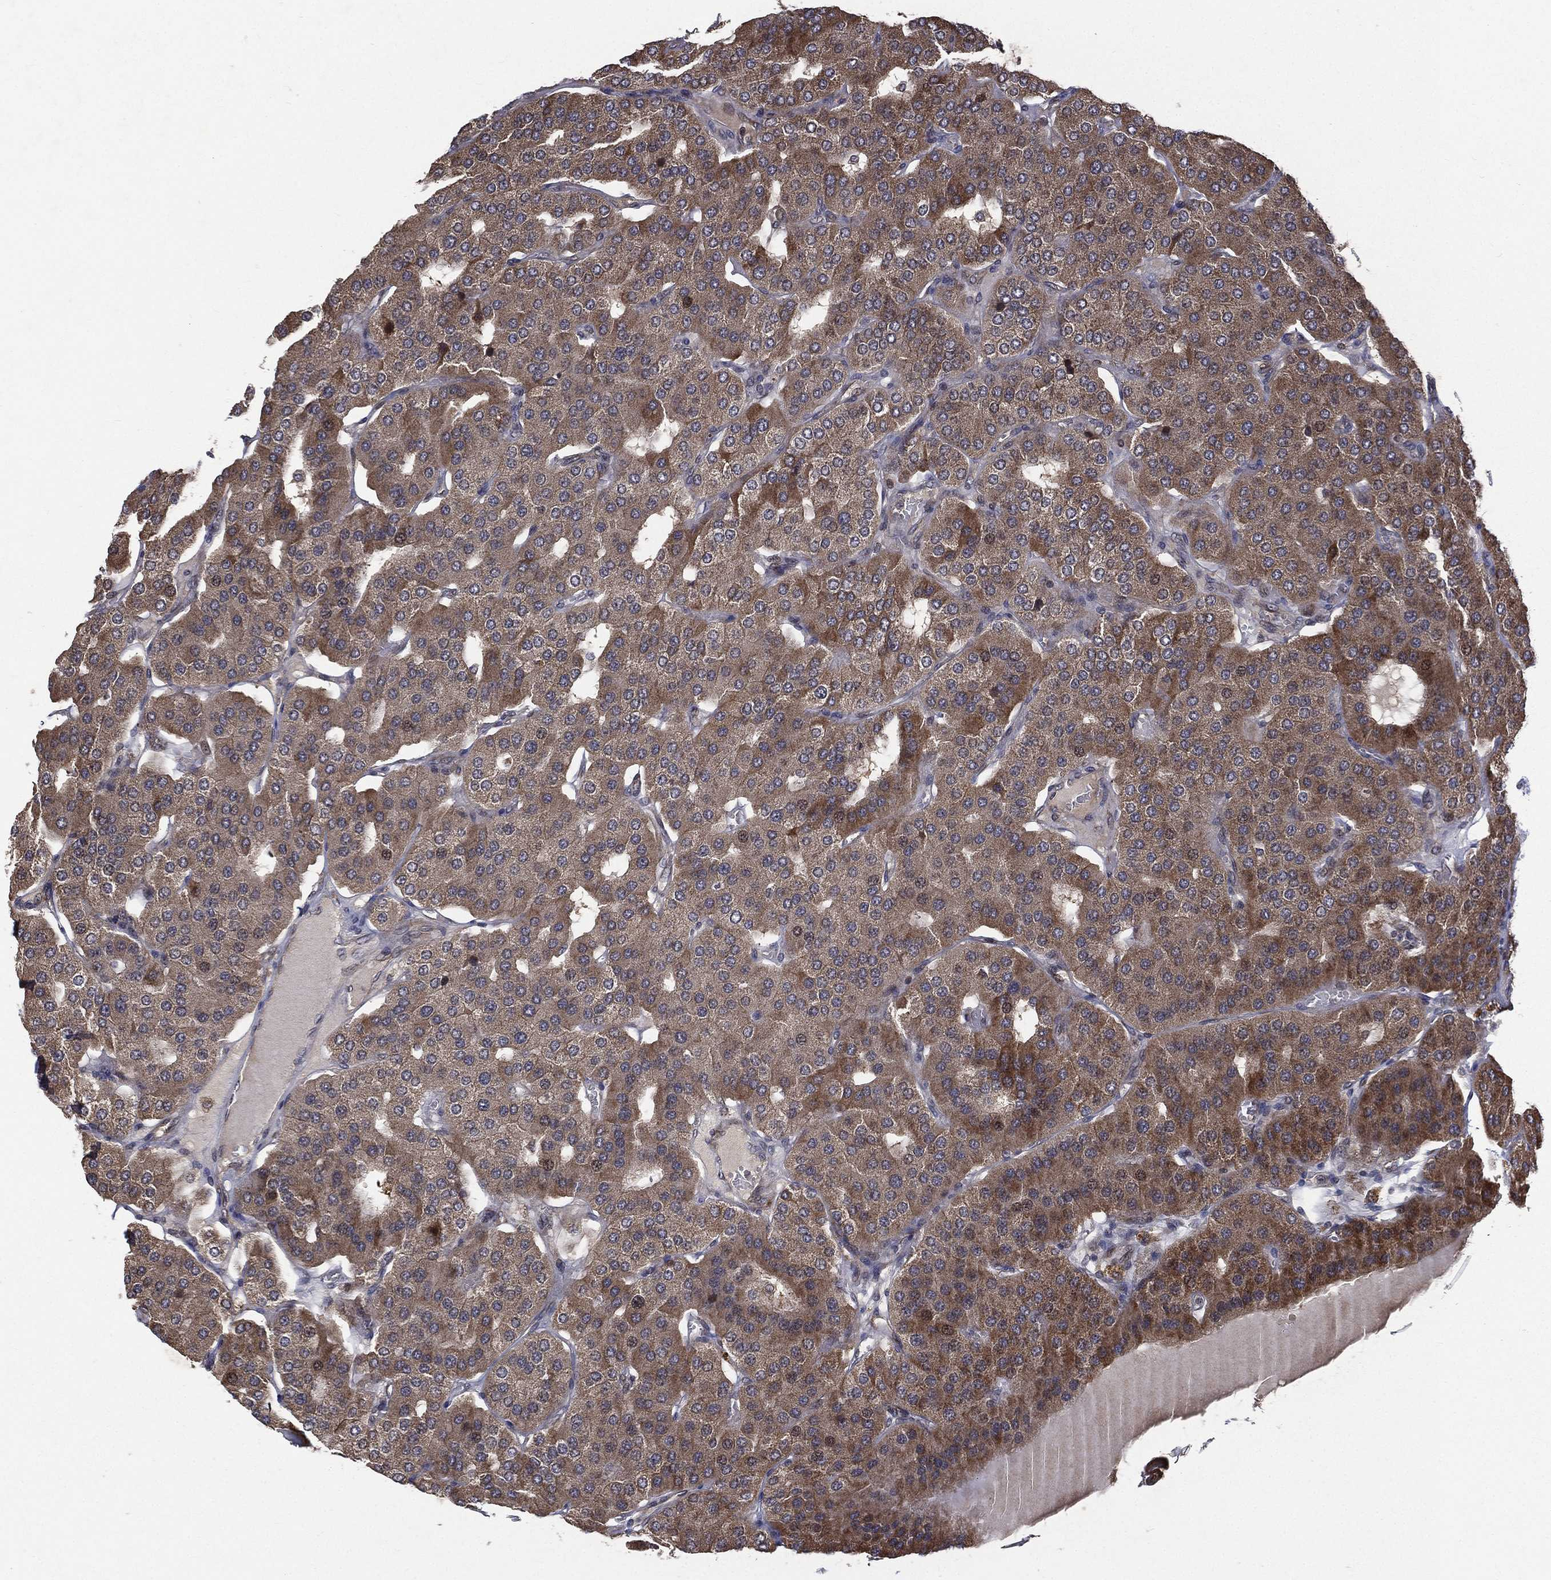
{"staining": {"intensity": "moderate", "quantity": "25%-75%", "location": "cytoplasmic/membranous"}, "tissue": "parathyroid gland", "cell_type": "Glandular cells", "image_type": "normal", "snomed": [{"axis": "morphology", "description": "Normal tissue, NOS"}, {"axis": "morphology", "description": "Adenoma, NOS"}, {"axis": "topography", "description": "Parathyroid gland"}], "caption": "IHC histopathology image of benign parathyroid gland: human parathyroid gland stained using IHC exhibits medium levels of moderate protein expression localized specifically in the cytoplasmic/membranous of glandular cells, appearing as a cytoplasmic/membranous brown color.", "gene": "RAB11FIP4", "patient": {"sex": "female", "age": 86}}